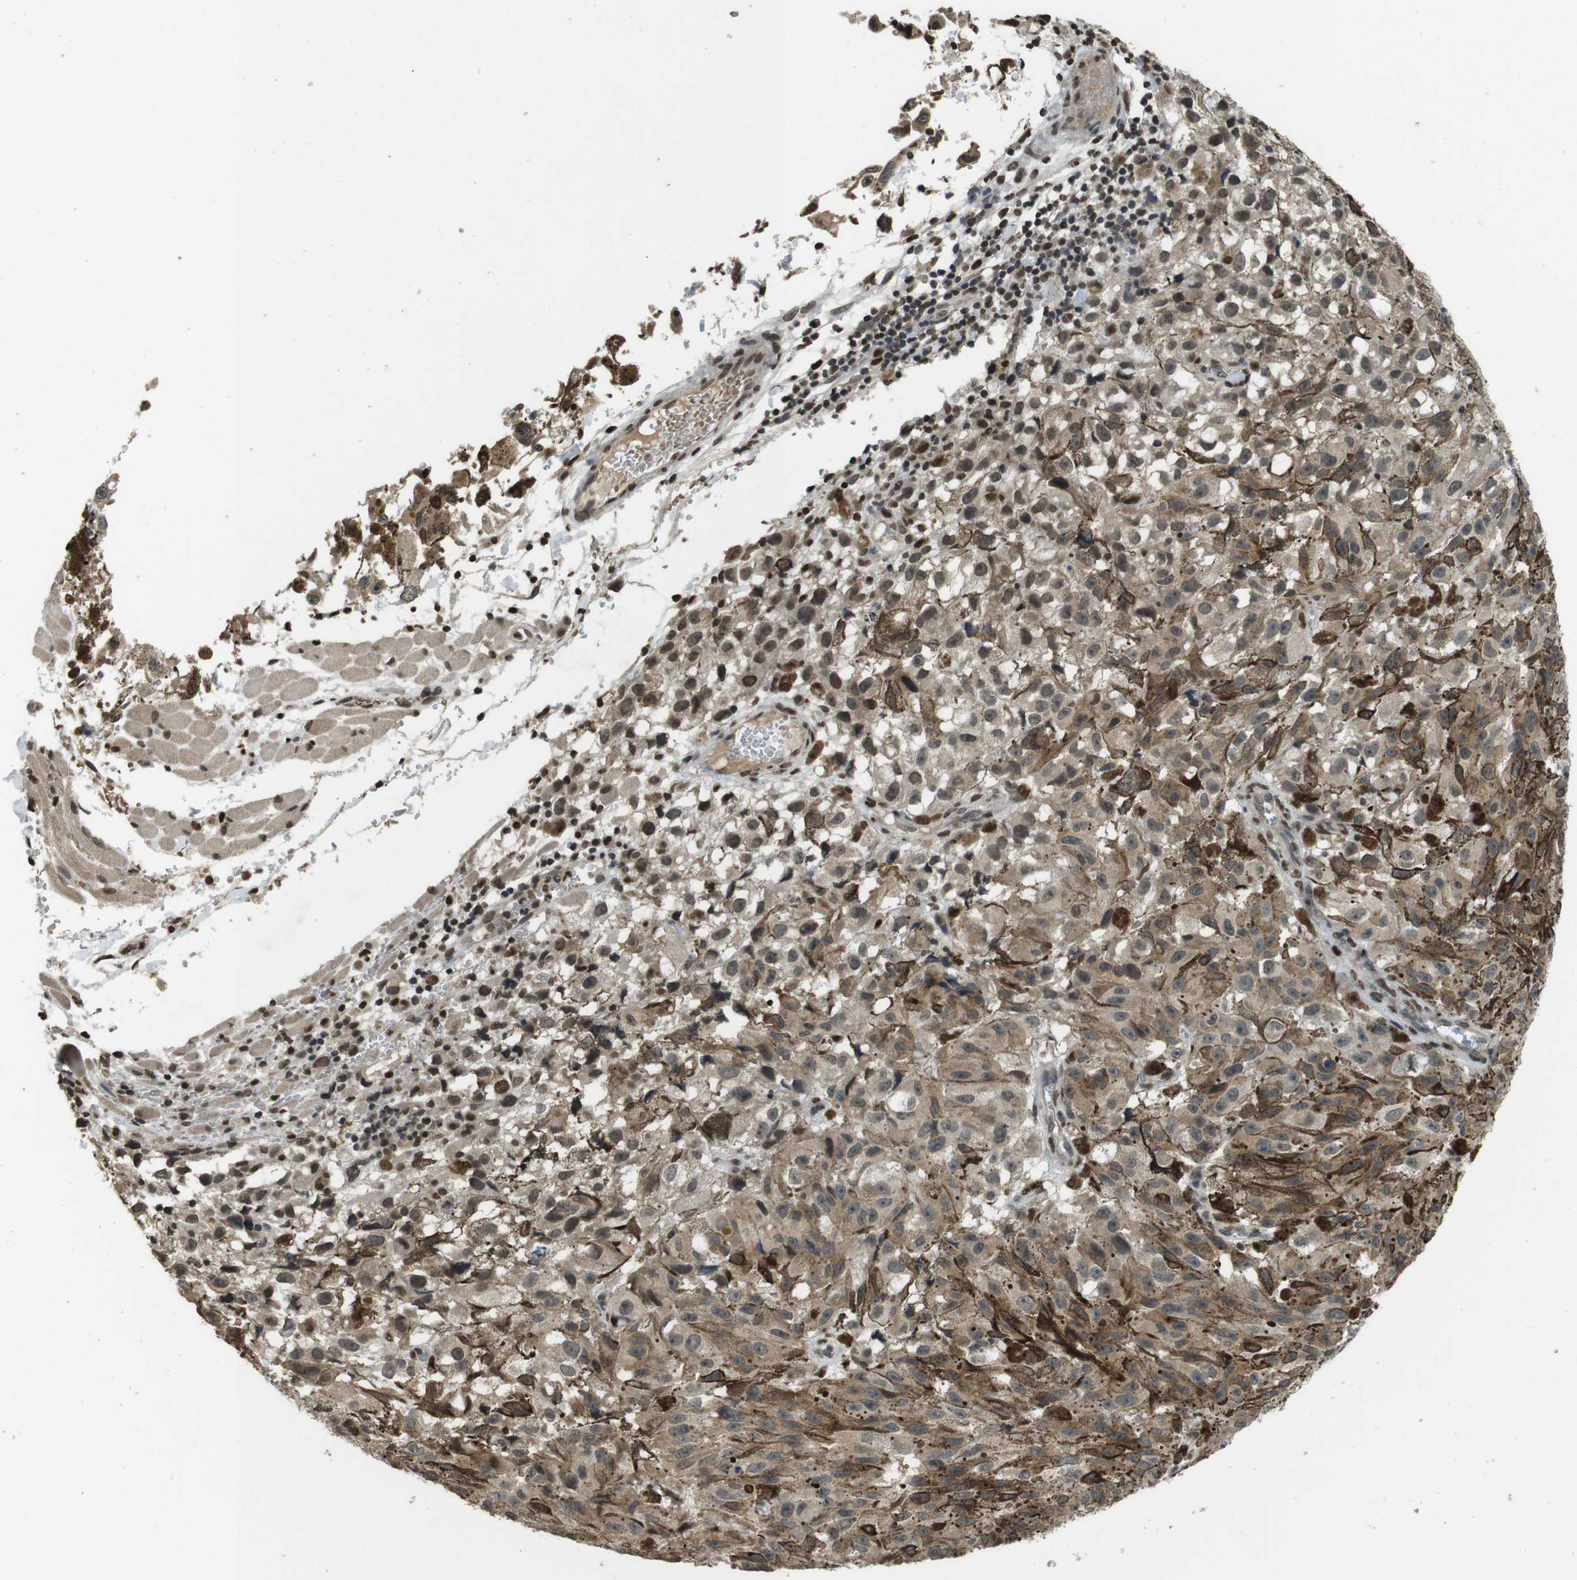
{"staining": {"intensity": "moderate", "quantity": "25%-75%", "location": "cytoplasmic/membranous"}, "tissue": "melanoma", "cell_type": "Tumor cells", "image_type": "cancer", "snomed": [{"axis": "morphology", "description": "Malignant melanoma, NOS"}, {"axis": "topography", "description": "Skin"}], "caption": "The histopathology image displays a brown stain indicating the presence of a protein in the cytoplasmic/membranous of tumor cells in malignant melanoma. The protein of interest is stained brown, and the nuclei are stained in blue (DAB (3,3'-diaminobenzidine) IHC with brightfield microscopy, high magnification).", "gene": "MAF", "patient": {"sex": "female", "age": 104}}